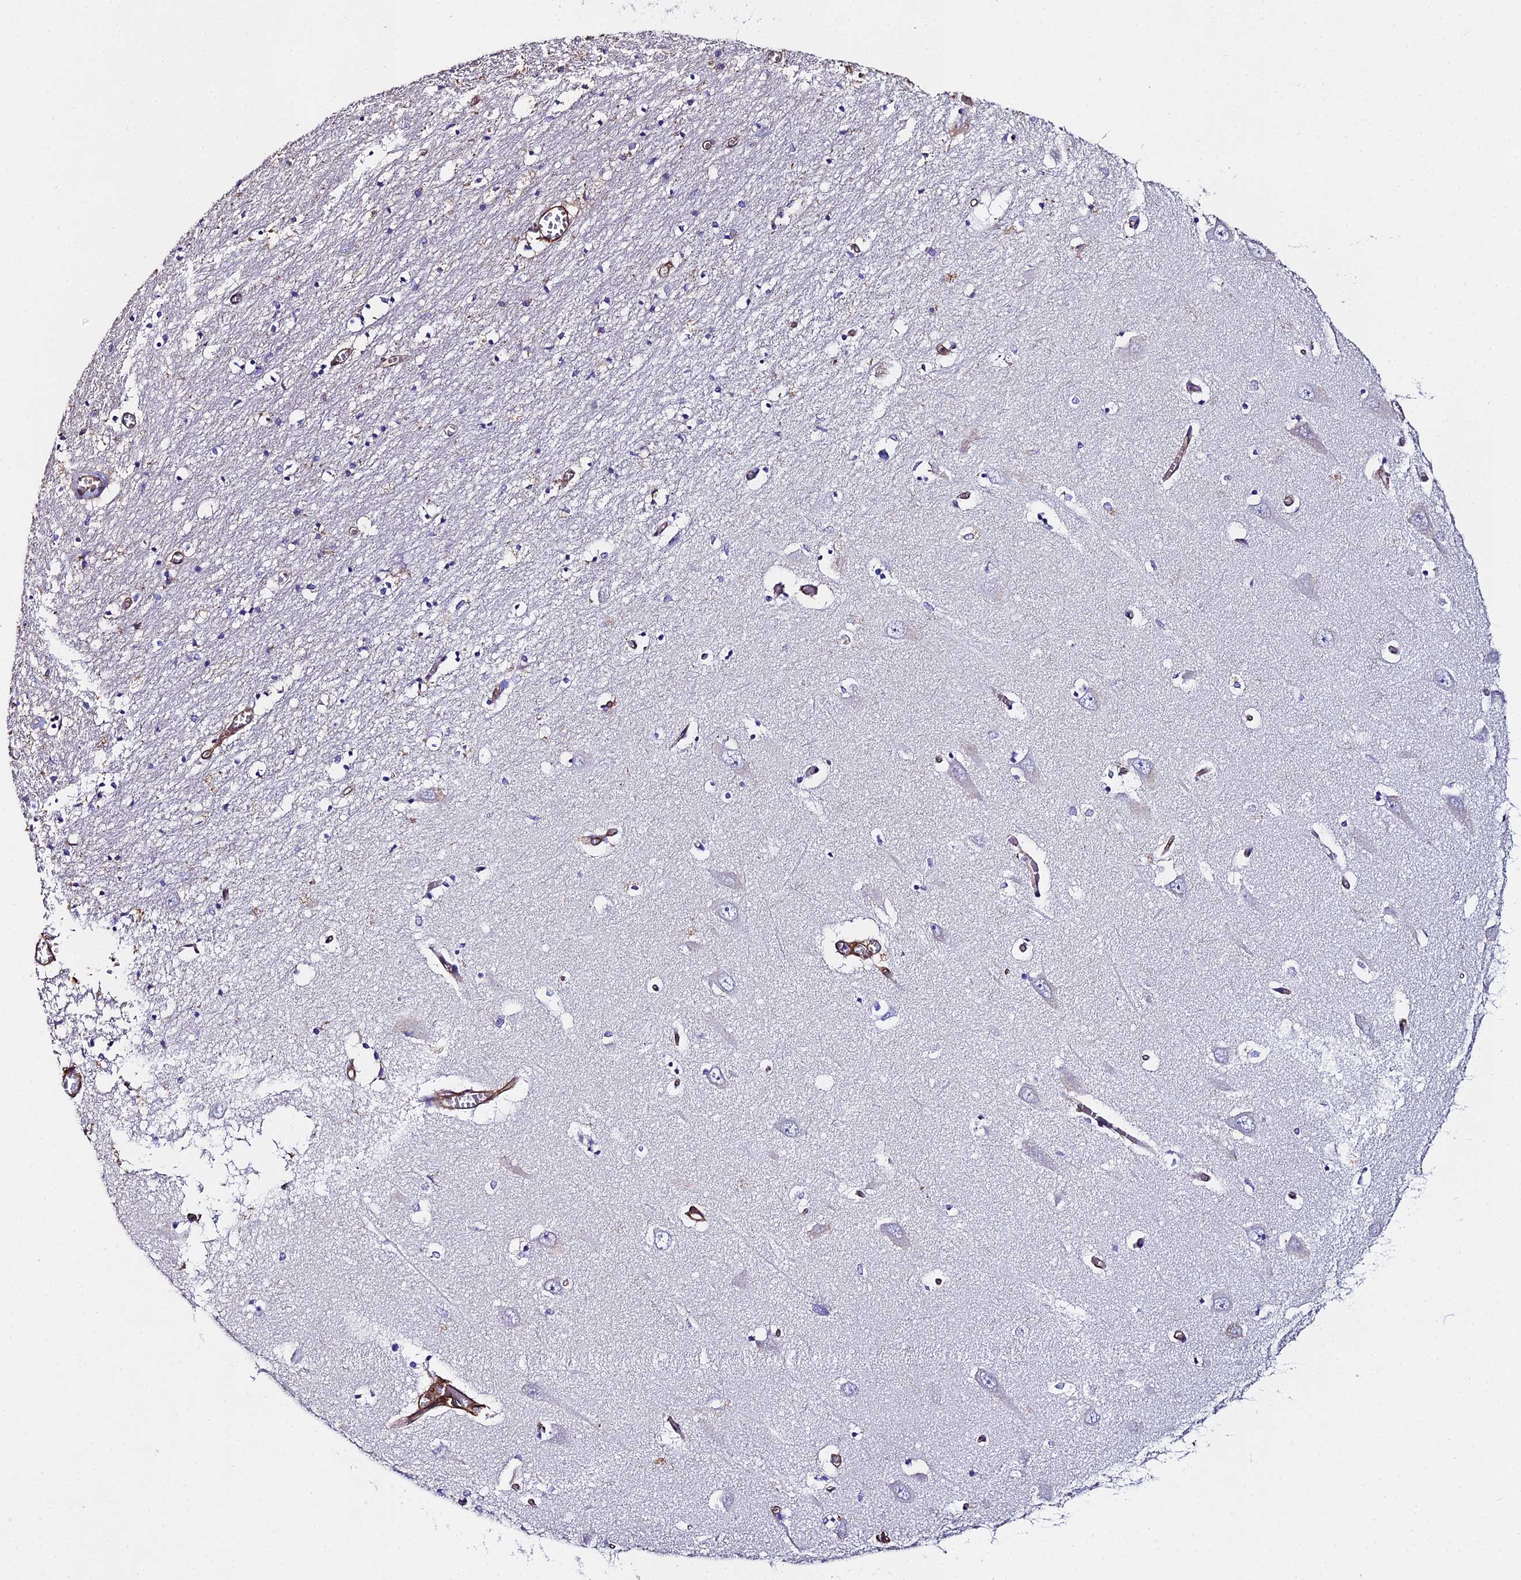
{"staining": {"intensity": "negative", "quantity": "none", "location": "none"}, "tissue": "hippocampus", "cell_type": "Glial cells", "image_type": "normal", "snomed": [{"axis": "morphology", "description": "Normal tissue, NOS"}, {"axis": "topography", "description": "Hippocampus"}], "caption": "Immunohistochemistry of benign hippocampus shows no staining in glial cells.", "gene": "C6", "patient": {"sex": "male", "age": 70}}